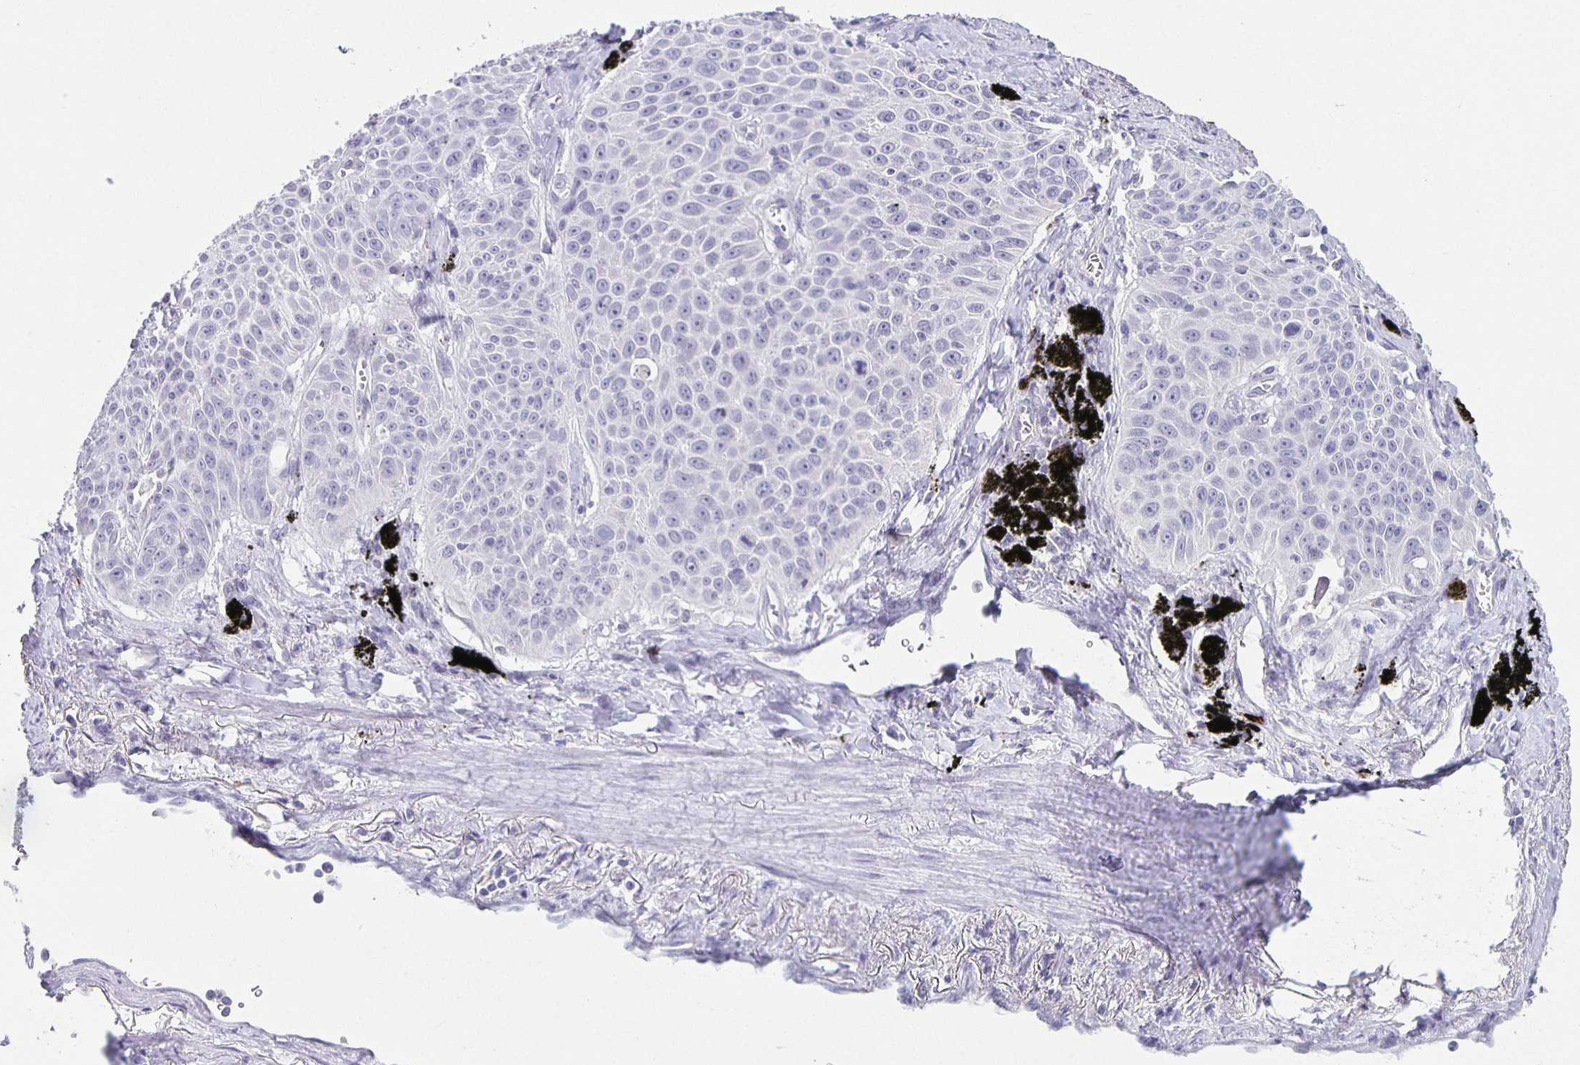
{"staining": {"intensity": "negative", "quantity": "none", "location": "none"}, "tissue": "lung cancer", "cell_type": "Tumor cells", "image_type": "cancer", "snomed": [{"axis": "morphology", "description": "Squamous cell carcinoma, NOS"}, {"axis": "morphology", "description": "Squamous cell carcinoma, metastatic, NOS"}, {"axis": "topography", "description": "Lymph node"}, {"axis": "topography", "description": "Lung"}], "caption": "Immunohistochemistry (IHC) image of neoplastic tissue: human squamous cell carcinoma (lung) stained with DAB (3,3'-diaminobenzidine) shows no significant protein positivity in tumor cells.", "gene": "CARNS1", "patient": {"sex": "female", "age": 62}}